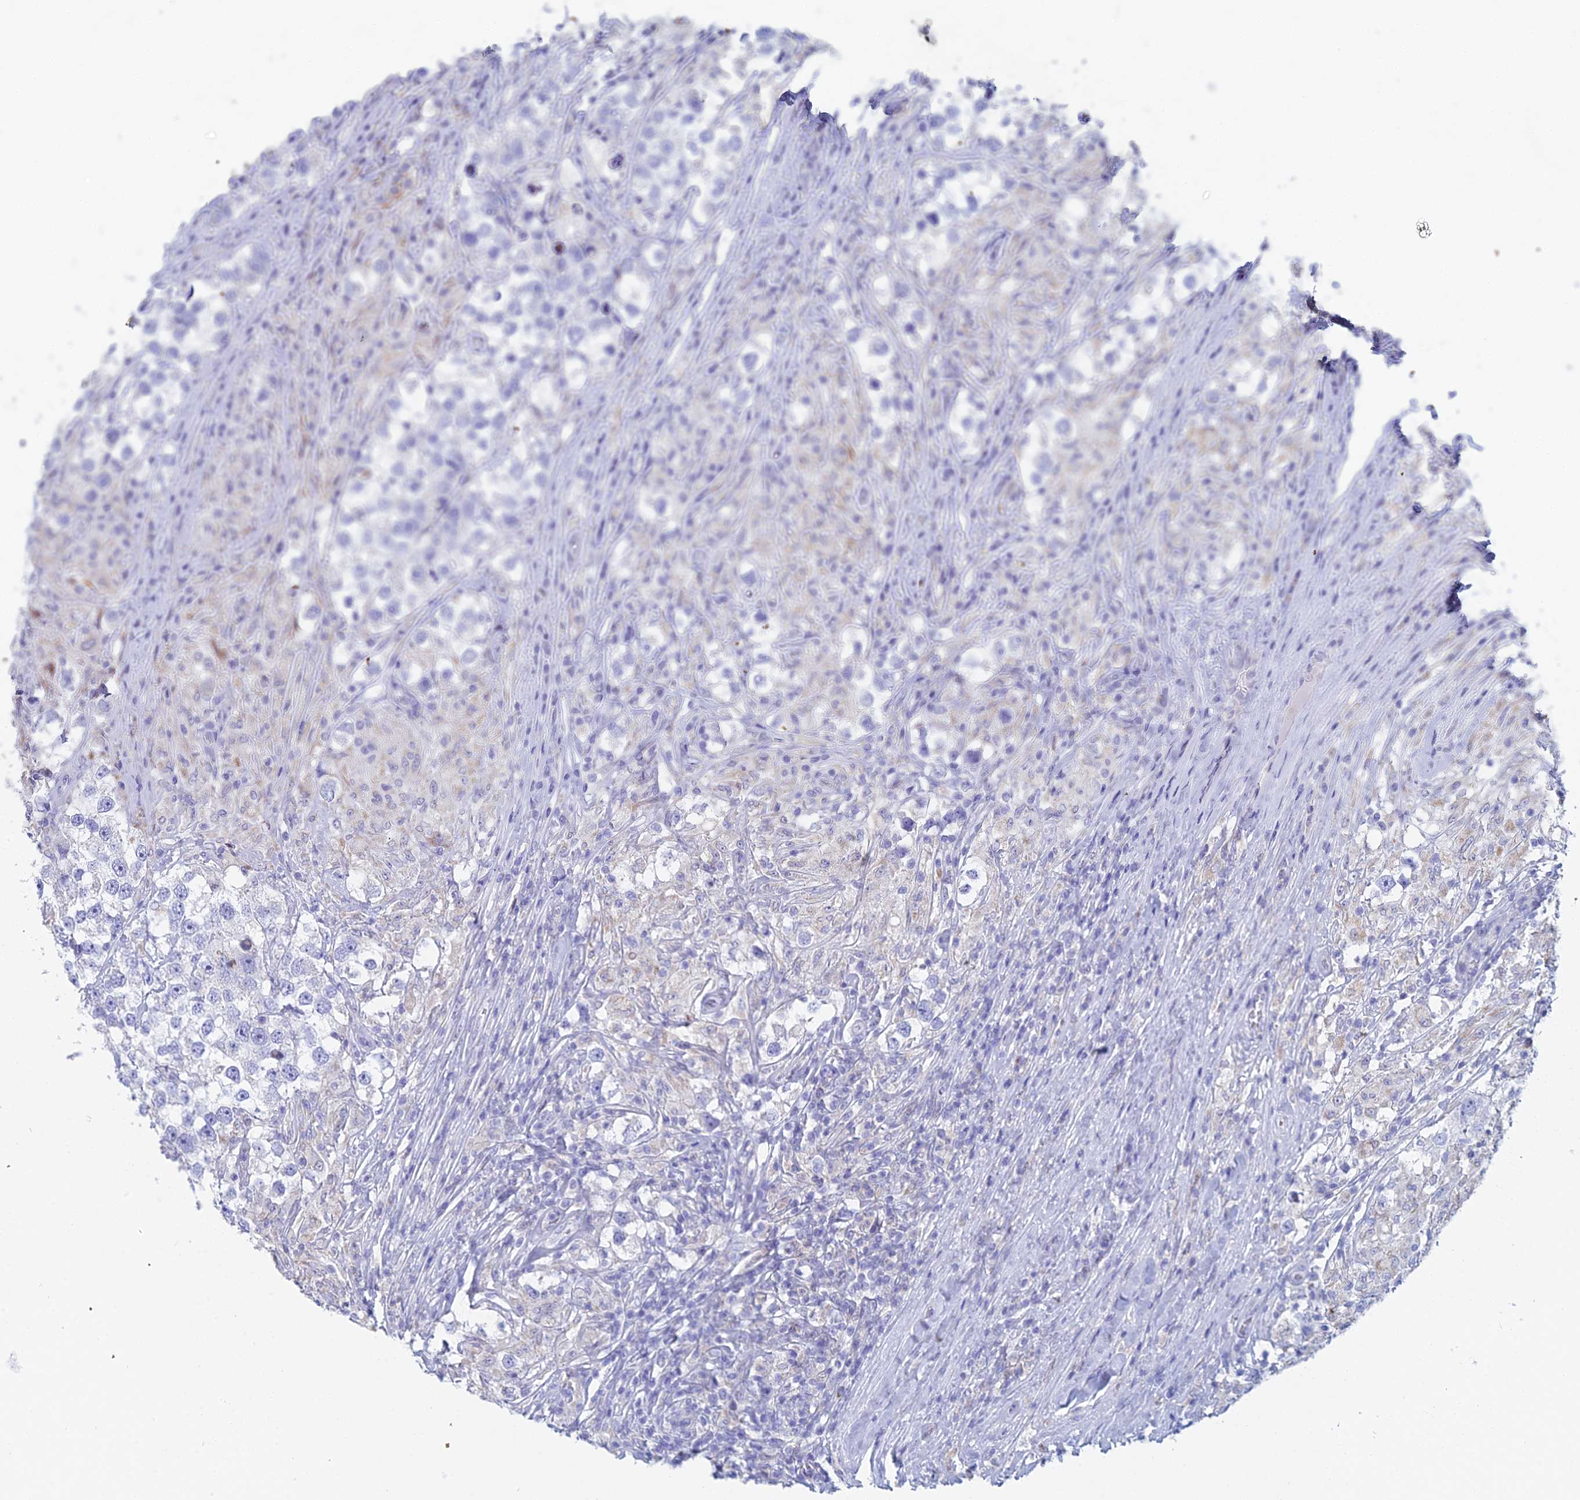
{"staining": {"intensity": "negative", "quantity": "none", "location": "none"}, "tissue": "testis cancer", "cell_type": "Tumor cells", "image_type": "cancer", "snomed": [{"axis": "morphology", "description": "Seminoma, NOS"}, {"axis": "topography", "description": "Testis"}], "caption": "An image of human seminoma (testis) is negative for staining in tumor cells.", "gene": "ACSM1", "patient": {"sex": "male", "age": 46}}